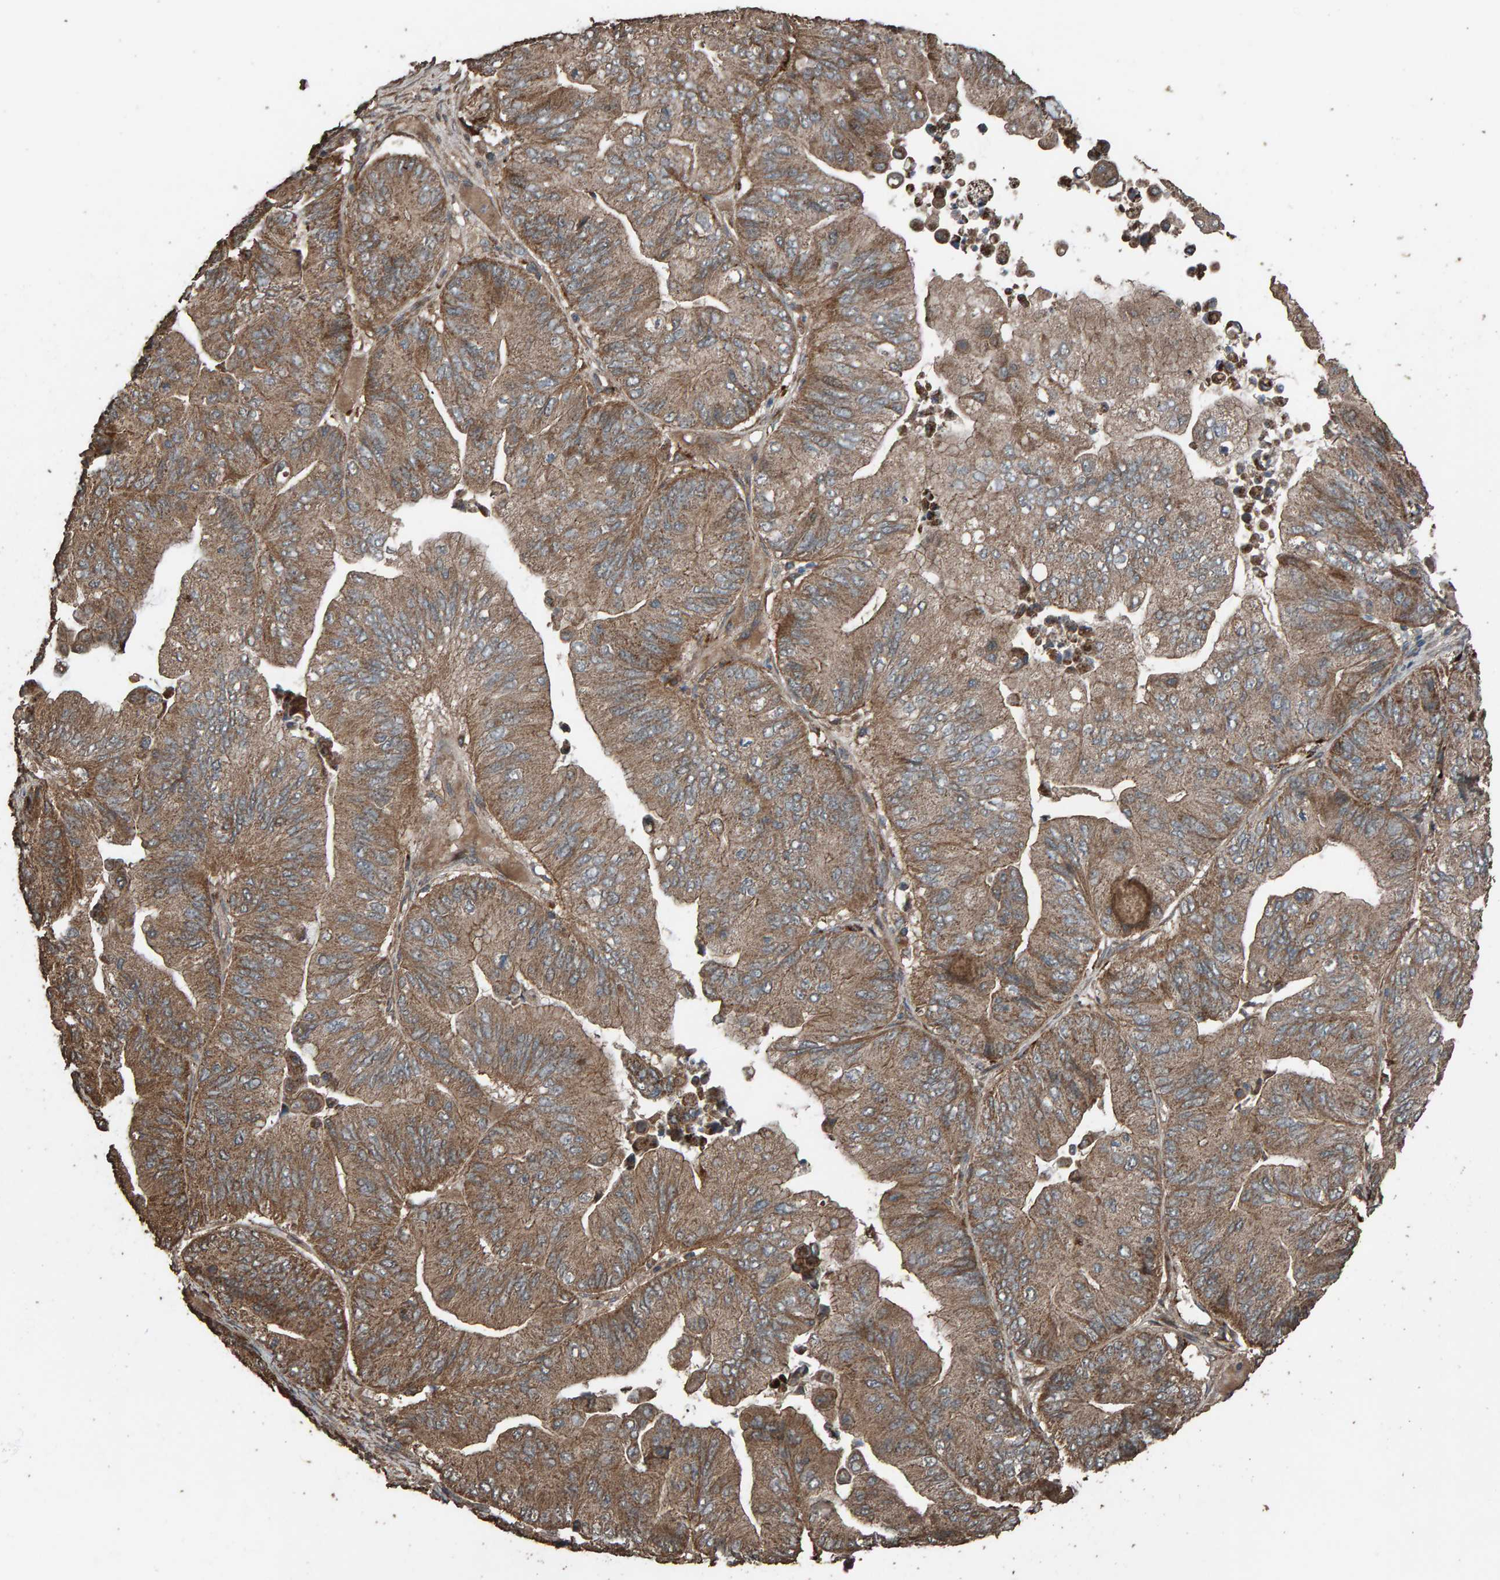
{"staining": {"intensity": "moderate", "quantity": ">75%", "location": "cytoplasmic/membranous"}, "tissue": "ovarian cancer", "cell_type": "Tumor cells", "image_type": "cancer", "snomed": [{"axis": "morphology", "description": "Cystadenocarcinoma, mucinous, NOS"}, {"axis": "topography", "description": "Ovary"}], "caption": "This is an image of immunohistochemistry staining of ovarian cancer (mucinous cystadenocarcinoma), which shows moderate staining in the cytoplasmic/membranous of tumor cells.", "gene": "DUS1L", "patient": {"sex": "female", "age": 61}}